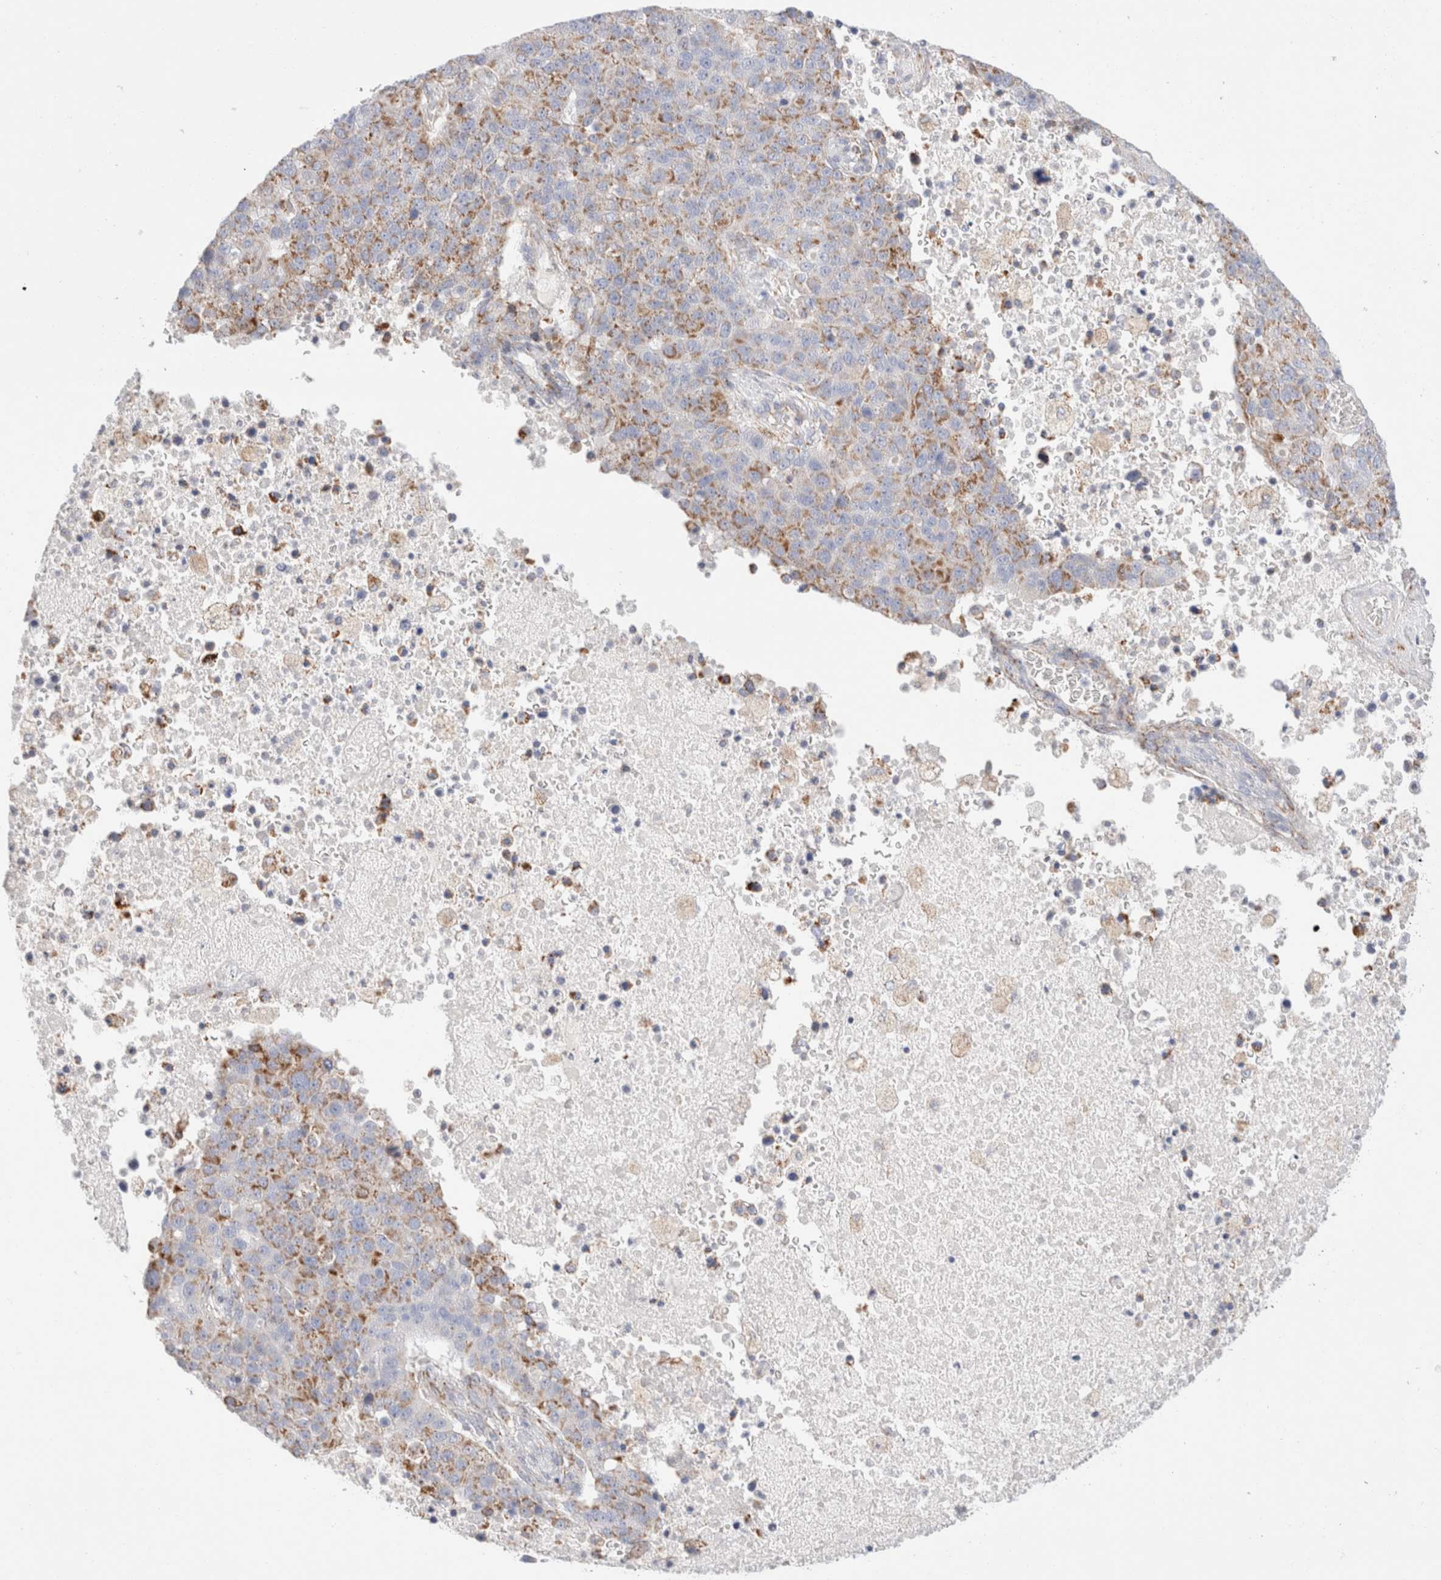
{"staining": {"intensity": "moderate", "quantity": "25%-75%", "location": "cytoplasmic/membranous"}, "tissue": "pancreatic cancer", "cell_type": "Tumor cells", "image_type": "cancer", "snomed": [{"axis": "morphology", "description": "Adenocarcinoma, NOS"}, {"axis": "topography", "description": "Pancreas"}], "caption": "Immunohistochemical staining of human pancreatic cancer (adenocarcinoma) reveals moderate cytoplasmic/membranous protein expression in approximately 25%-75% of tumor cells.", "gene": "ATP6V1C1", "patient": {"sex": "female", "age": 61}}